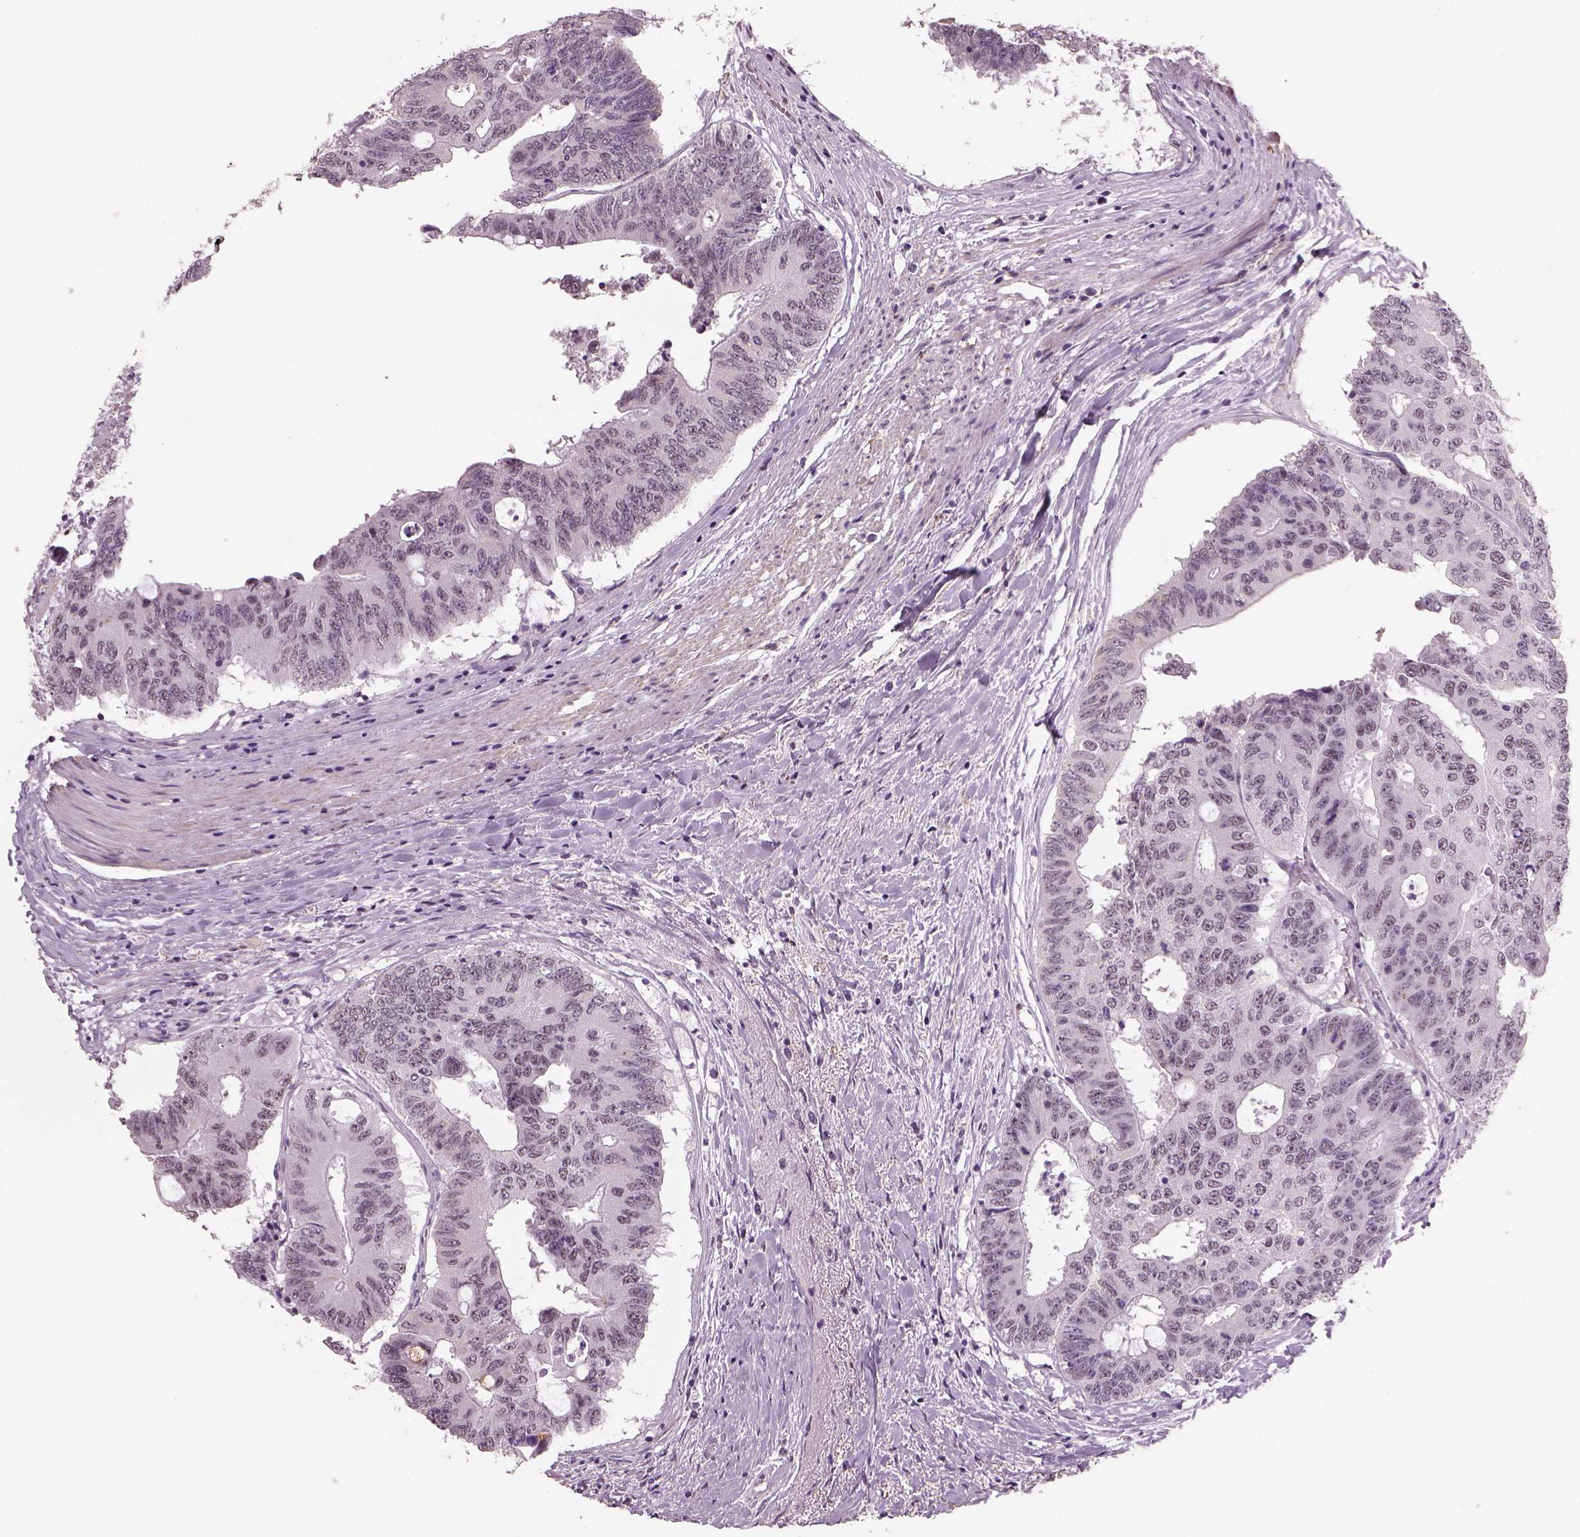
{"staining": {"intensity": "negative", "quantity": "none", "location": "none"}, "tissue": "colorectal cancer", "cell_type": "Tumor cells", "image_type": "cancer", "snomed": [{"axis": "morphology", "description": "Adenocarcinoma, NOS"}, {"axis": "topography", "description": "Rectum"}], "caption": "Immunohistochemistry of colorectal cancer exhibits no expression in tumor cells. The staining was performed using DAB (3,3'-diaminobenzidine) to visualize the protein expression in brown, while the nuclei were stained in blue with hematoxylin (Magnification: 20x).", "gene": "NAT8", "patient": {"sex": "male", "age": 59}}